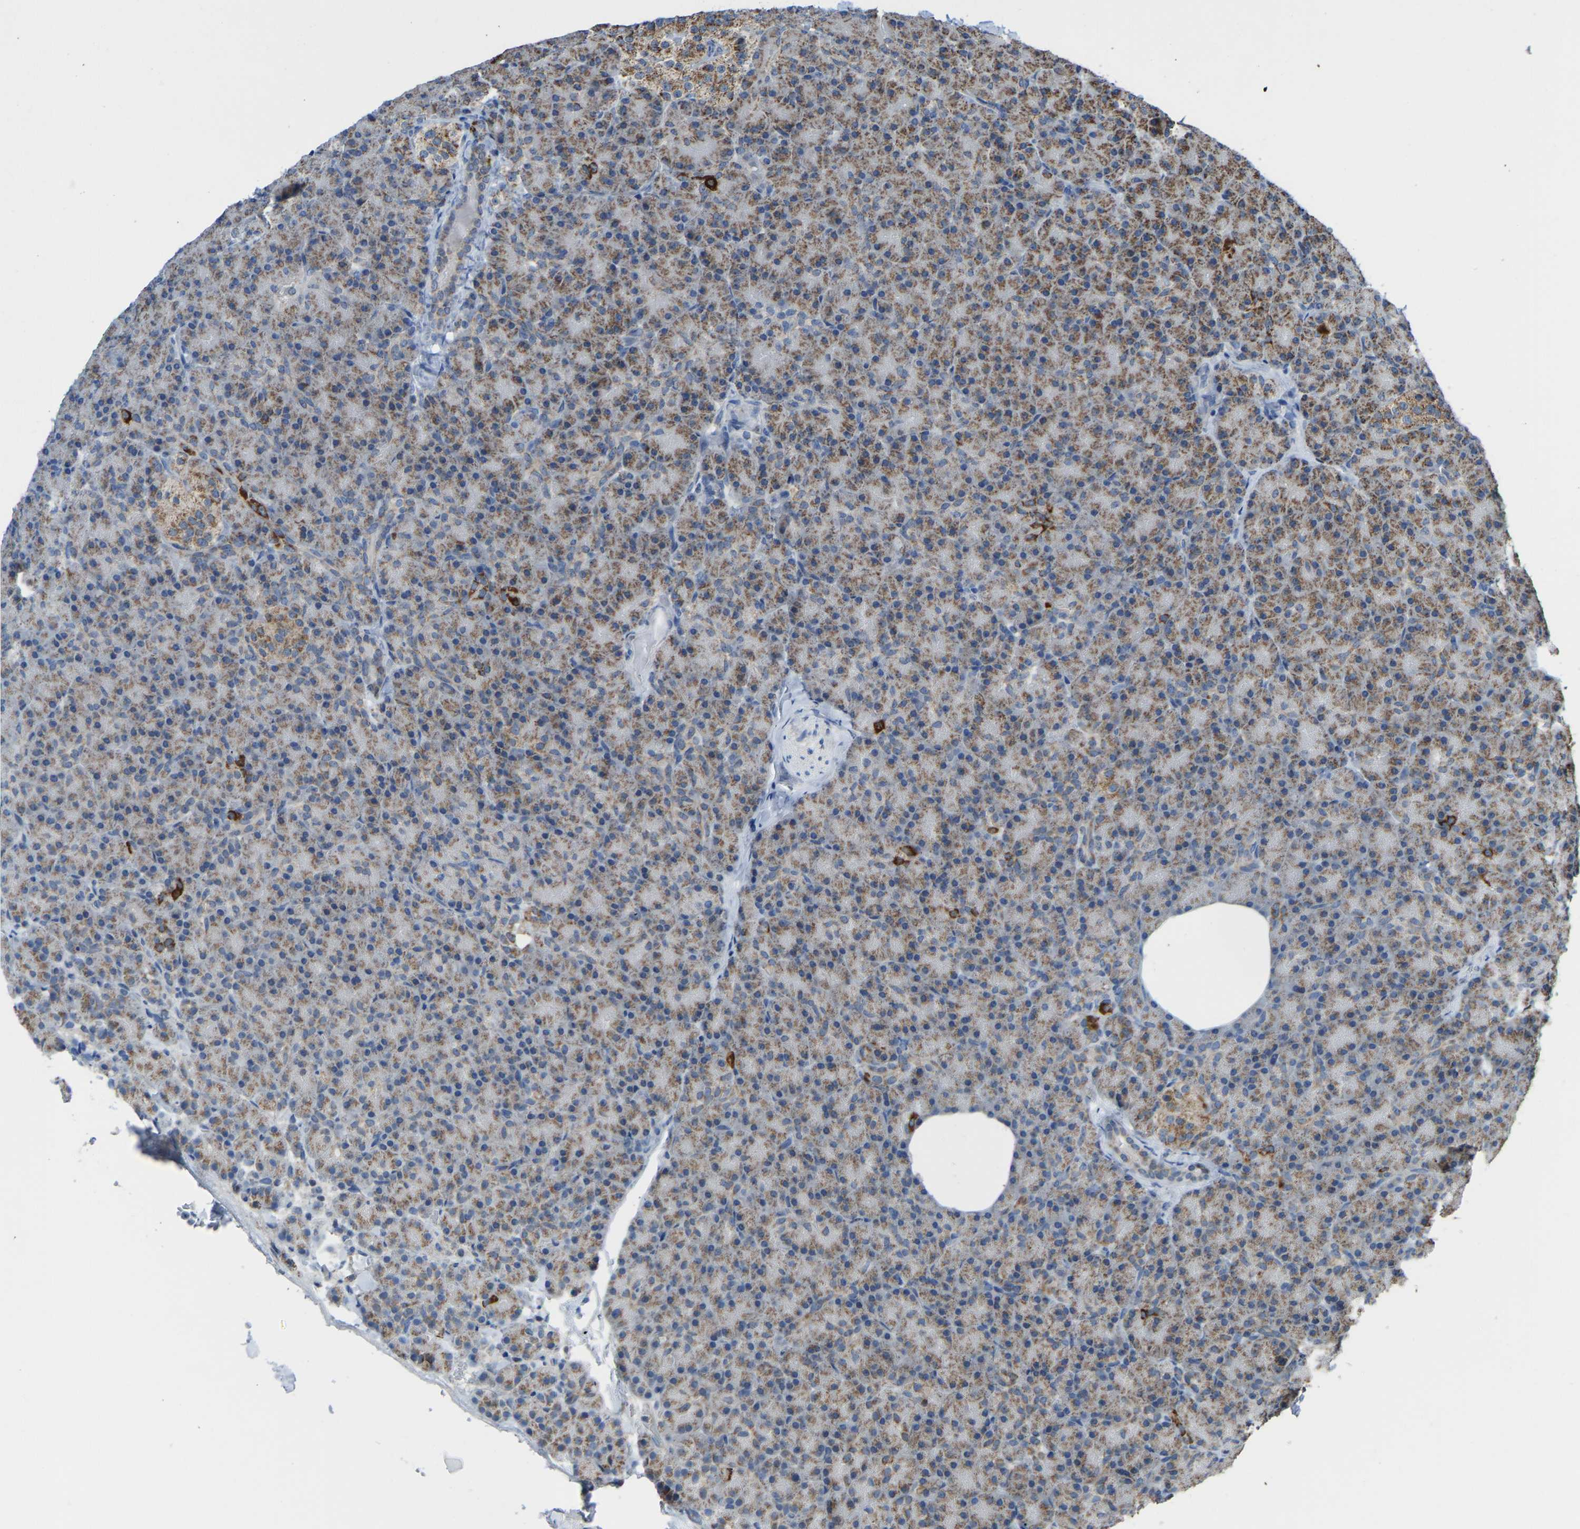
{"staining": {"intensity": "weak", "quantity": ">75%", "location": "cytoplasmic/membranous"}, "tissue": "pancreas", "cell_type": "Exocrine glandular cells", "image_type": "normal", "snomed": [{"axis": "morphology", "description": "Normal tissue, NOS"}, {"axis": "topography", "description": "Pancreas"}], "caption": "Protein analysis of benign pancreas exhibits weak cytoplasmic/membranous staining in approximately >75% of exocrine glandular cells. The staining is performed using DAB (3,3'-diaminobenzidine) brown chromogen to label protein expression. The nuclei are counter-stained blue using hematoxylin.", "gene": "CANT1", "patient": {"sex": "female", "age": 43}}